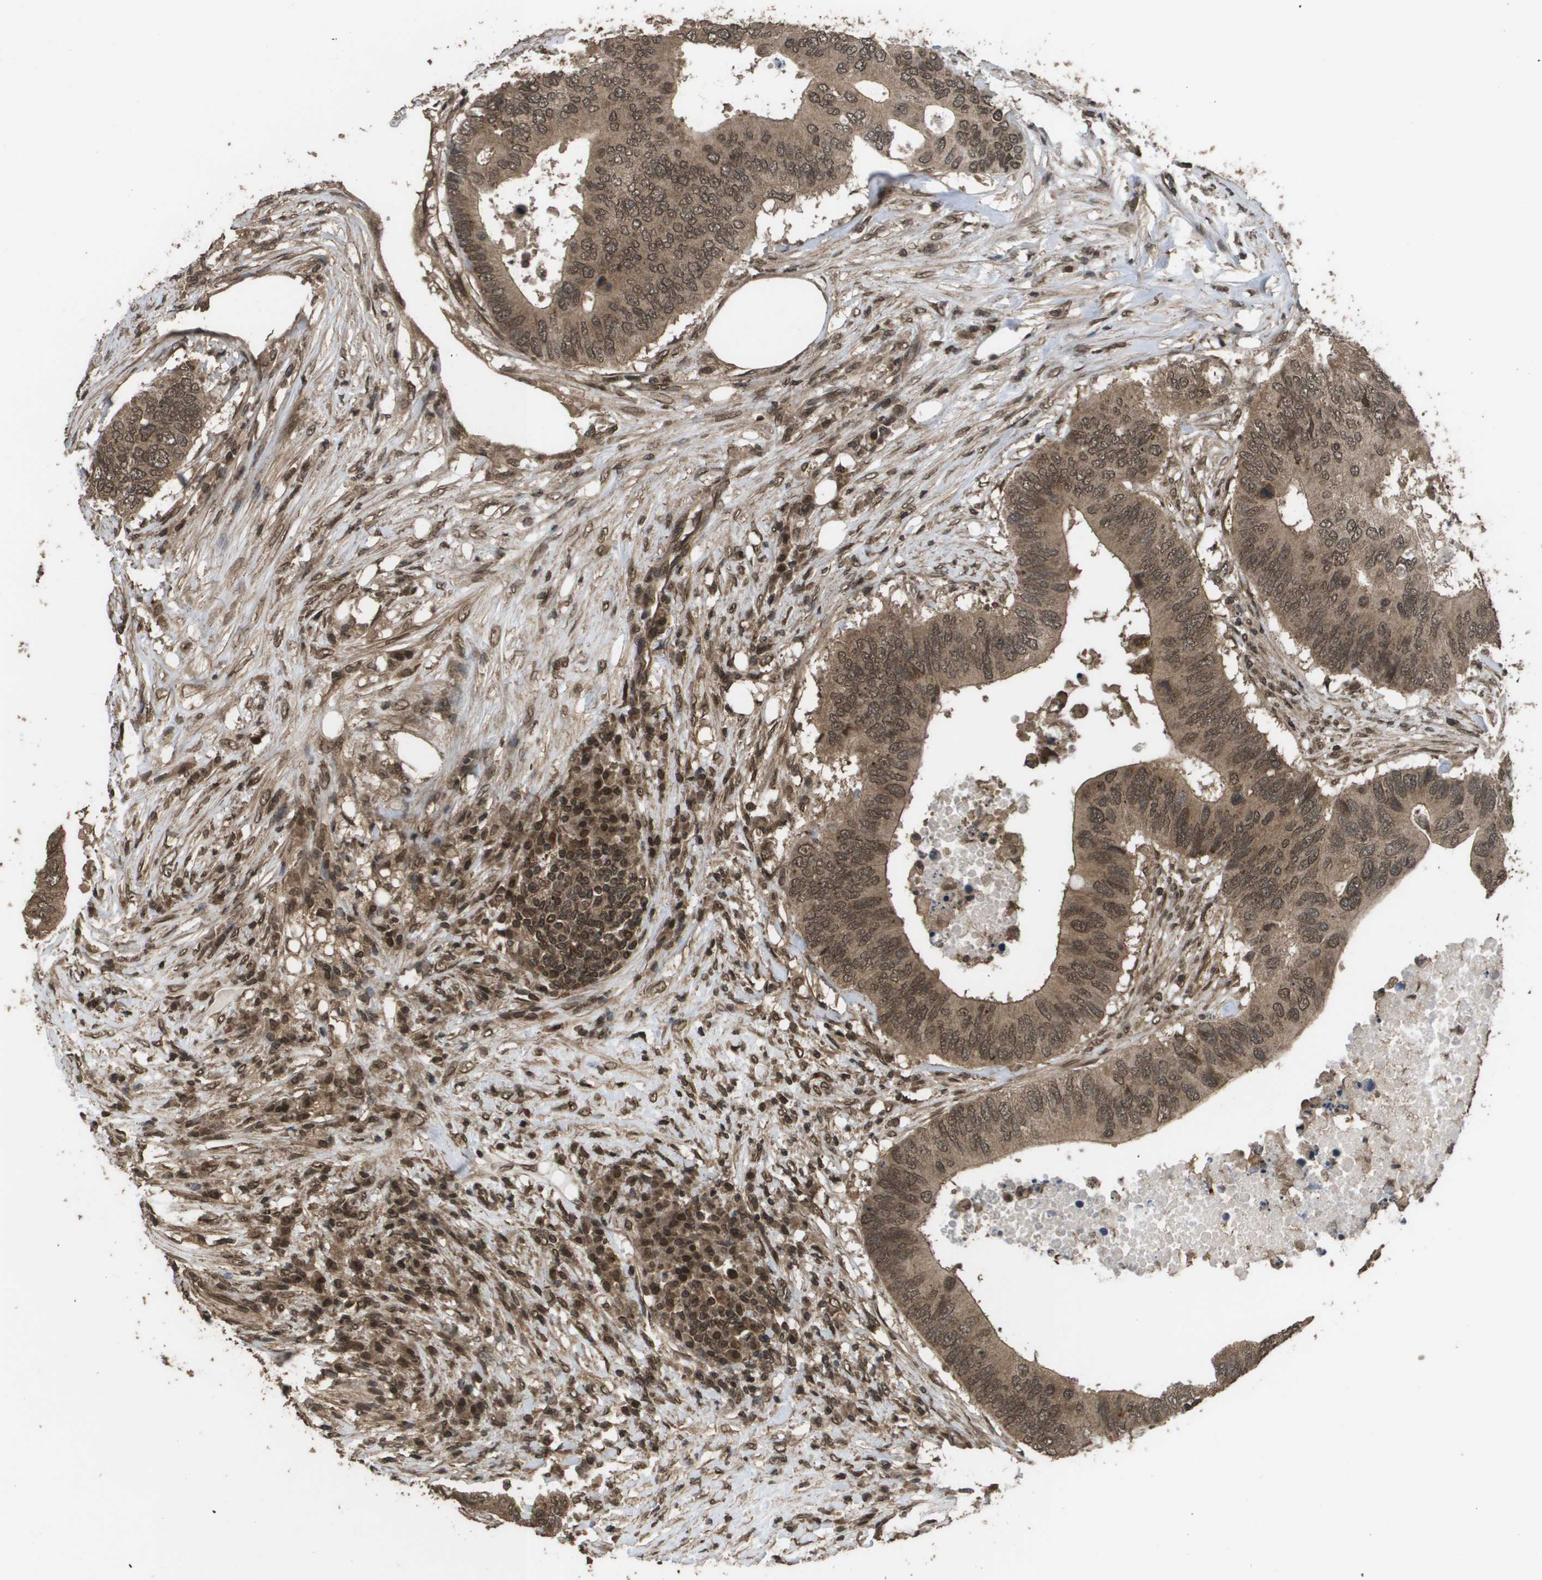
{"staining": {"intensity": "moderate", "quantity": ">75%", "location": "cytoplasmic/membranous,nuclear"}, "tissue": "colorectal cancer", "cell_type": "Tumor cells", "image_type": "cancer", "snomed": [{"axis": "morphology", "description": "Adenocarcinoma, NOS"}, {"axis": "topography", "description": "Colon"}], "caption": "IHC of colorectal cancer (adenocarcinoma) displays medium levels of moderate cytoplasmic/membranous and nuclear staining in approximately >75% of tumor cells.", "gene": "AXIN2", "patient": {"sex": "male", "age": 71}}